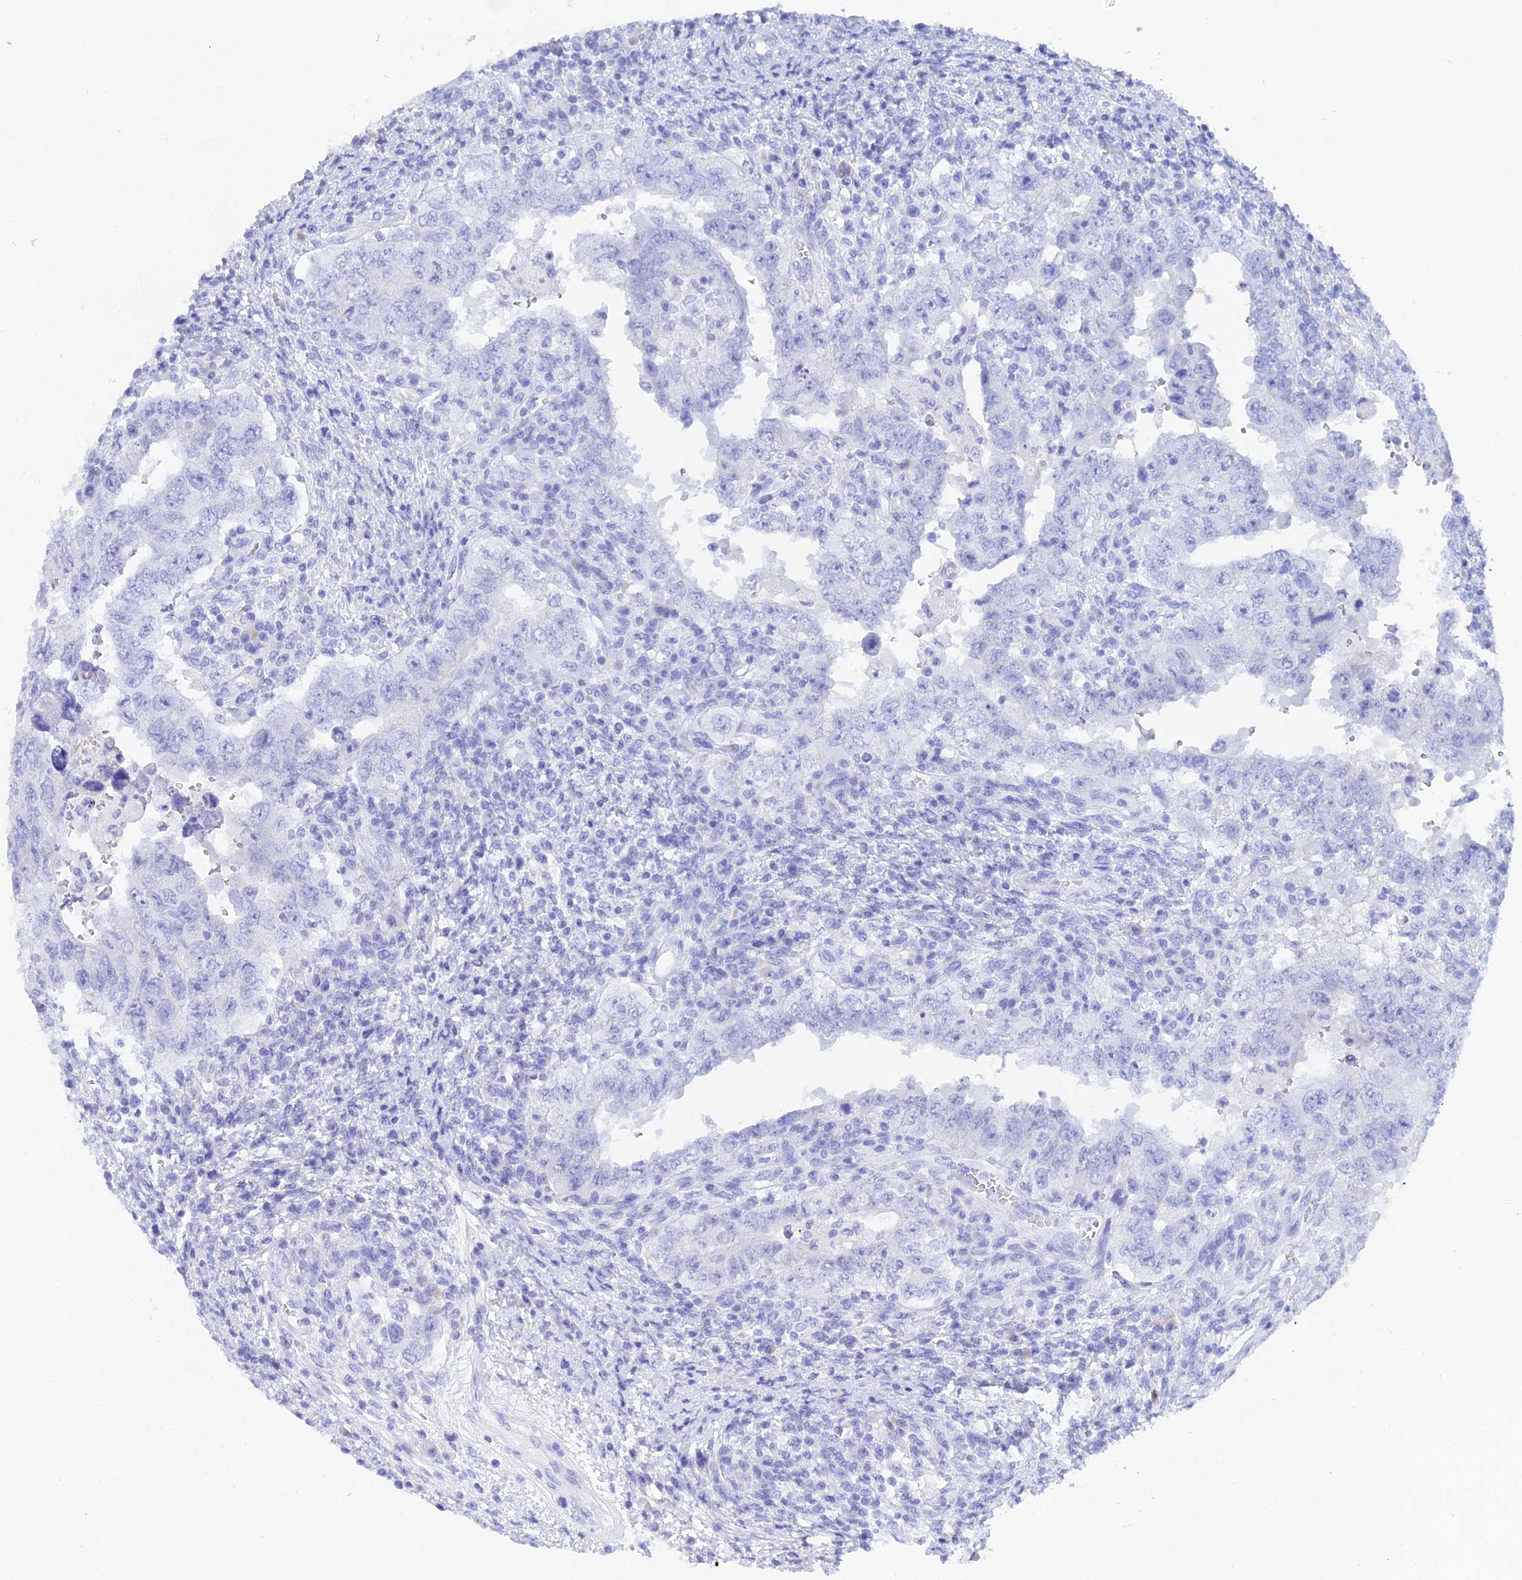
{"staining": {"intensity": "negative", "quantity": "none", "location": "none"}, "tissue": "testis cancer", "cell_type": "Tumor cells", "image_type": "cancer", "snomed": [{"axis": "morphology", "description": "Carcinoma, Embryonal, NOS"}, {"axis": "topography", "description": "Testis"}], "caption": "Tumor cells show no significant expression in testis cancer (embryonal carcinoma).", "gene": "REG1A", "patient": {"sex": "male", "age": 26}}